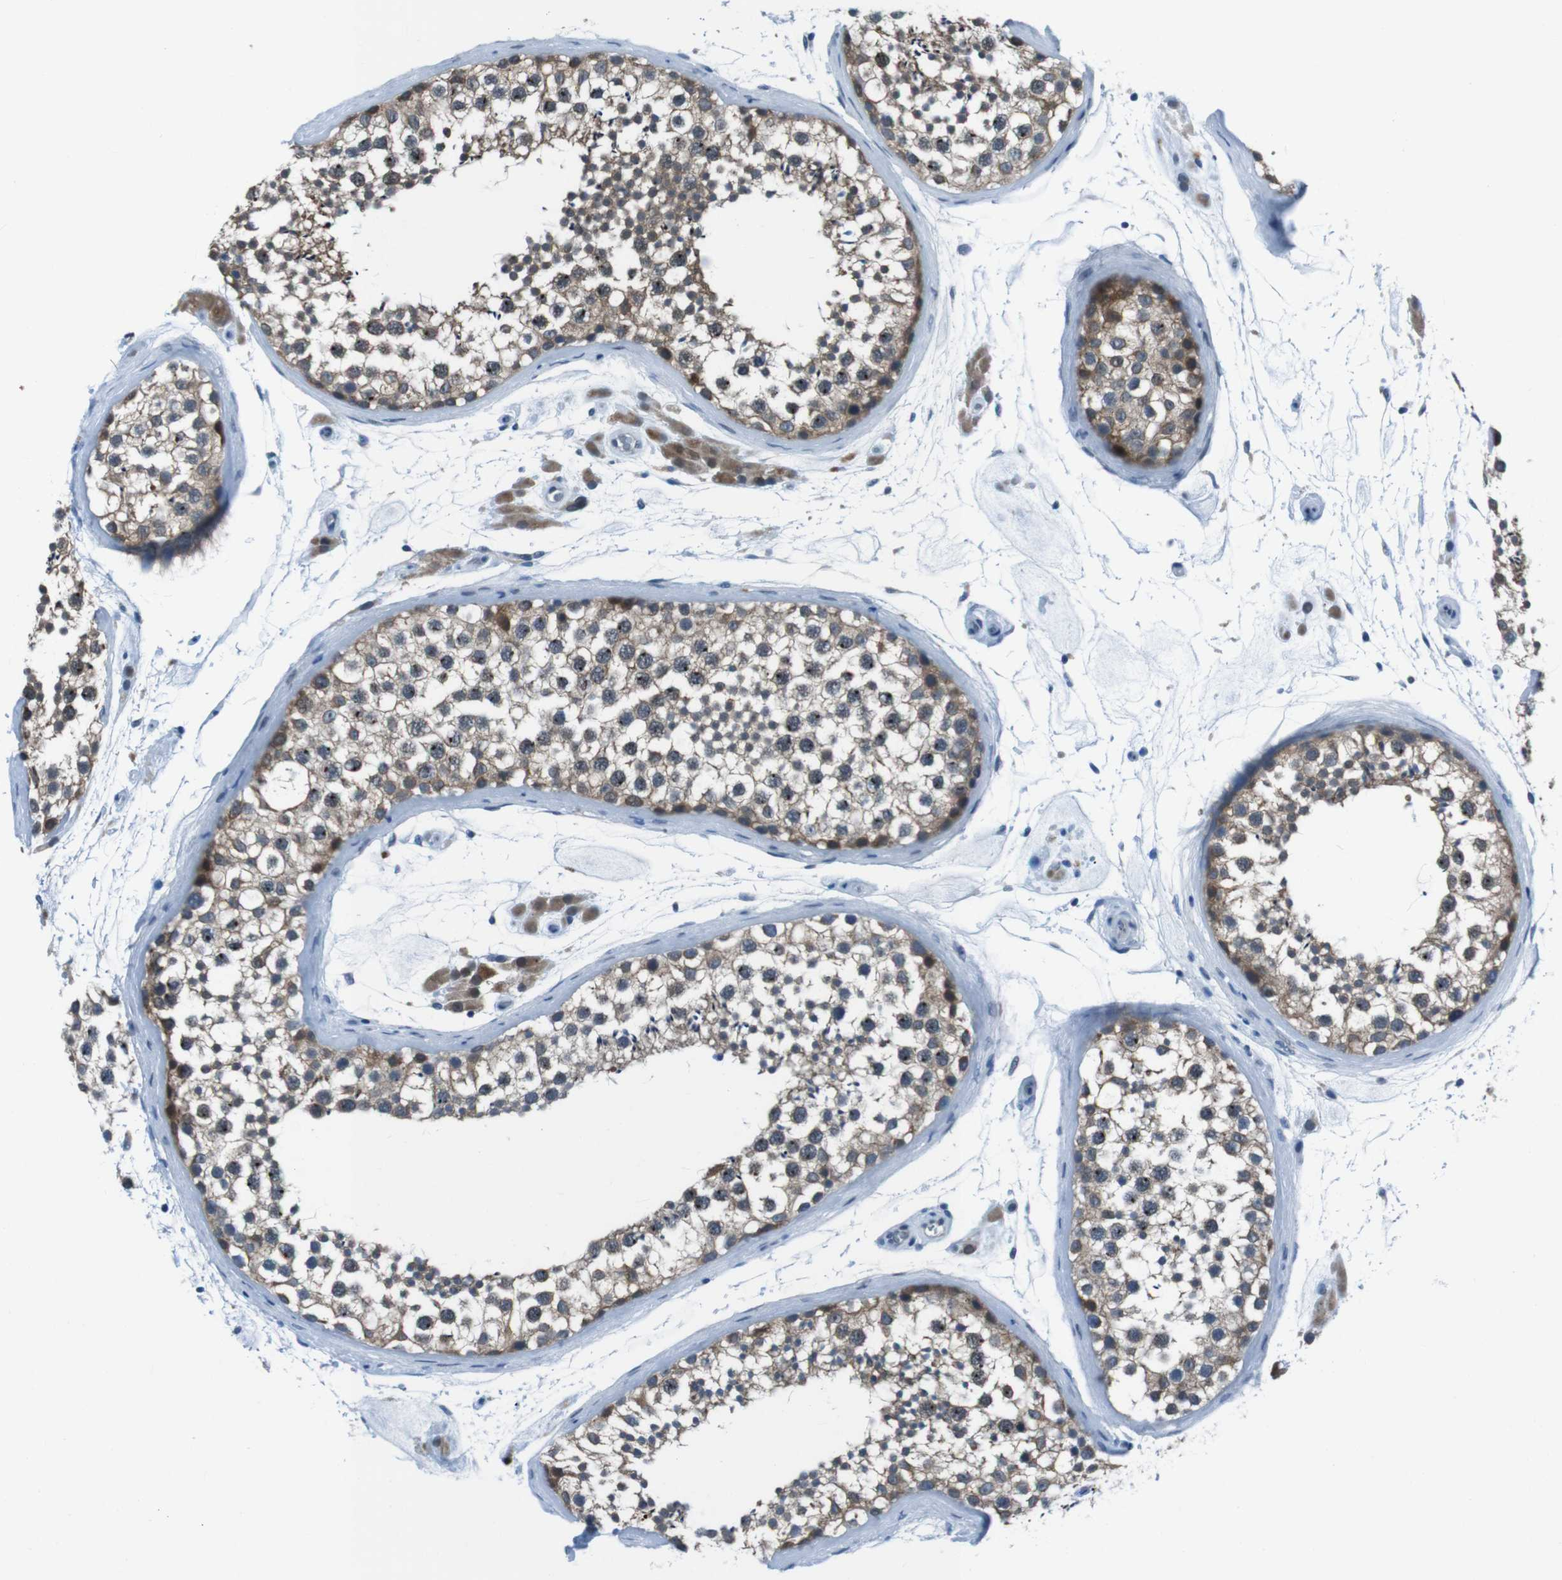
{"staining": {"intensity": "moderate", "quantity": ">75%", "location": "cytoplasmic/membranous,nuclear"}, "tissue": "testis", "cell_type": "Cells in seminiferous ducts", "image_type": "normal", "snomed": [{"axis": "morphology", "description": "Normal tissue, NOS"}, {"axis": "topography", "description": "Testis"}], "caption": "Normal testis was stained to show a protein in brown. There is medium levels of moderate cytoplasmic/membranous,nuclear expression in about >75% of cells in seminiferous ducts.", "gene": "LRP5", "patient": {"sex": "male", "age": 46}}